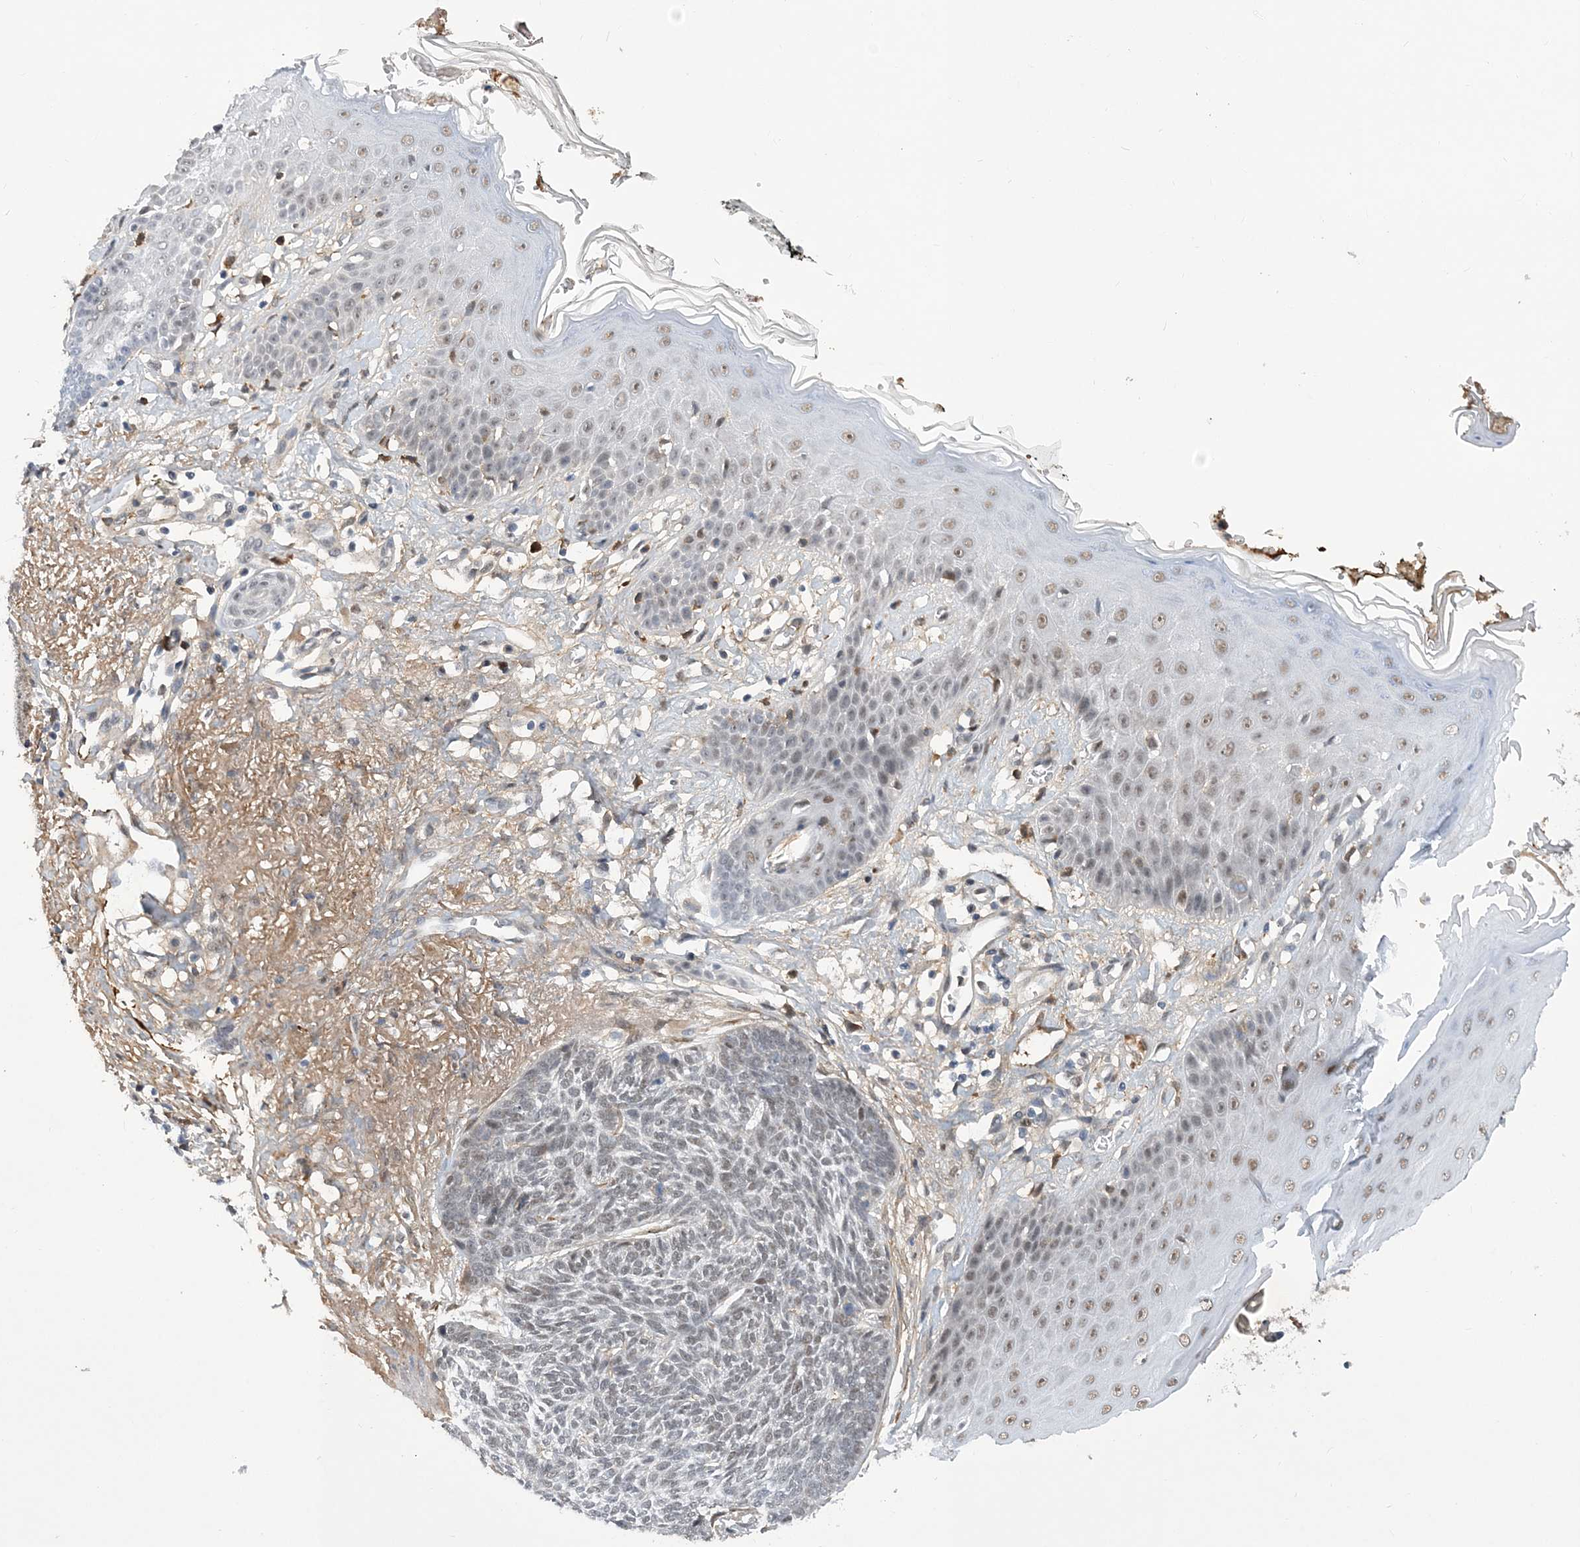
{"staining": {"intensity": "weak", "quantity": "25%-75%", "location": "nuclear"}, "tissue": "skin cancer", "cell_type": "Tumor cells", "image_type": "cancer", "snomed": [{"axis": "morphology", "description": "Normal tissue, NOS"}, {"axis": "morphology", "description": "Basal cell carcinoma"}, {"axis": "topography", "description": "Skin"}], "caption": "Brown immunohistochemical staining in skin cancer (basal cell carcinoma) shows weak nuclear staining in approximately 25%-75% of tumor cells. (IHC, brightfield microscopy, high magnification).", "gene": "FAM217A", "patient": {"sex": "male", "age": 64}}